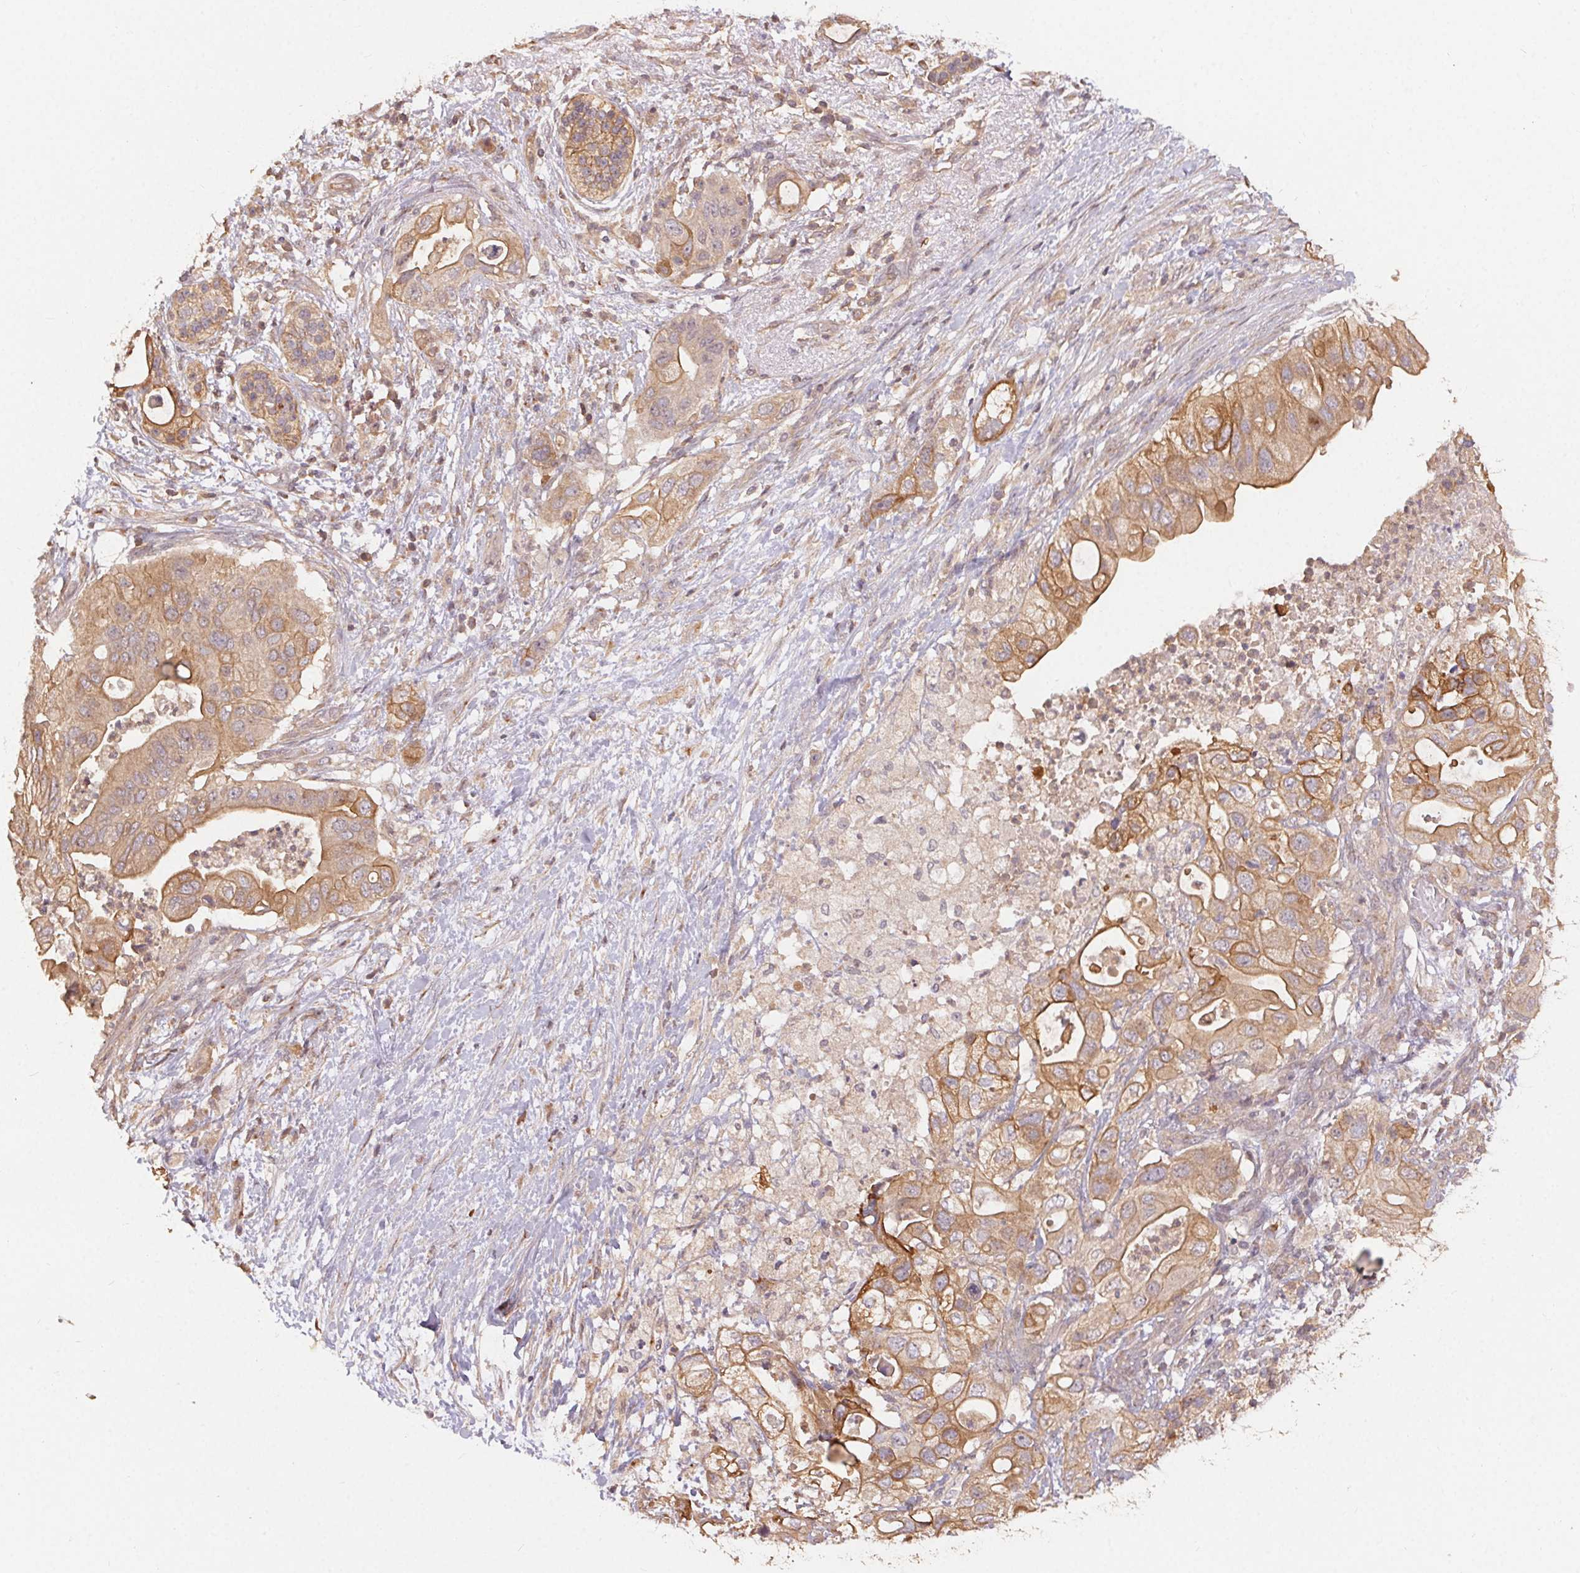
{"staining": {"intensity": "moderate", "quantity": ">75%", "location": "cytoplasmic/membranous"}, "tissue": "pancreatic cancer", "cell_type": "Tumor cells", "image_type": "cancer", "snomed": [{"axis": "morphology", "description": "Adenocarcinoma, NOS"}, {"axis": "topography", "description": "Pancreas"}], "caption": "Brown immunohistochemical staining in pancreatic cancer reveals moderate cytoplasmic/membranous positivity in approximately >75% of tumor cells.", "gene": "MAPKAPK2", "patient": {"sex": "female", "age": 72}}